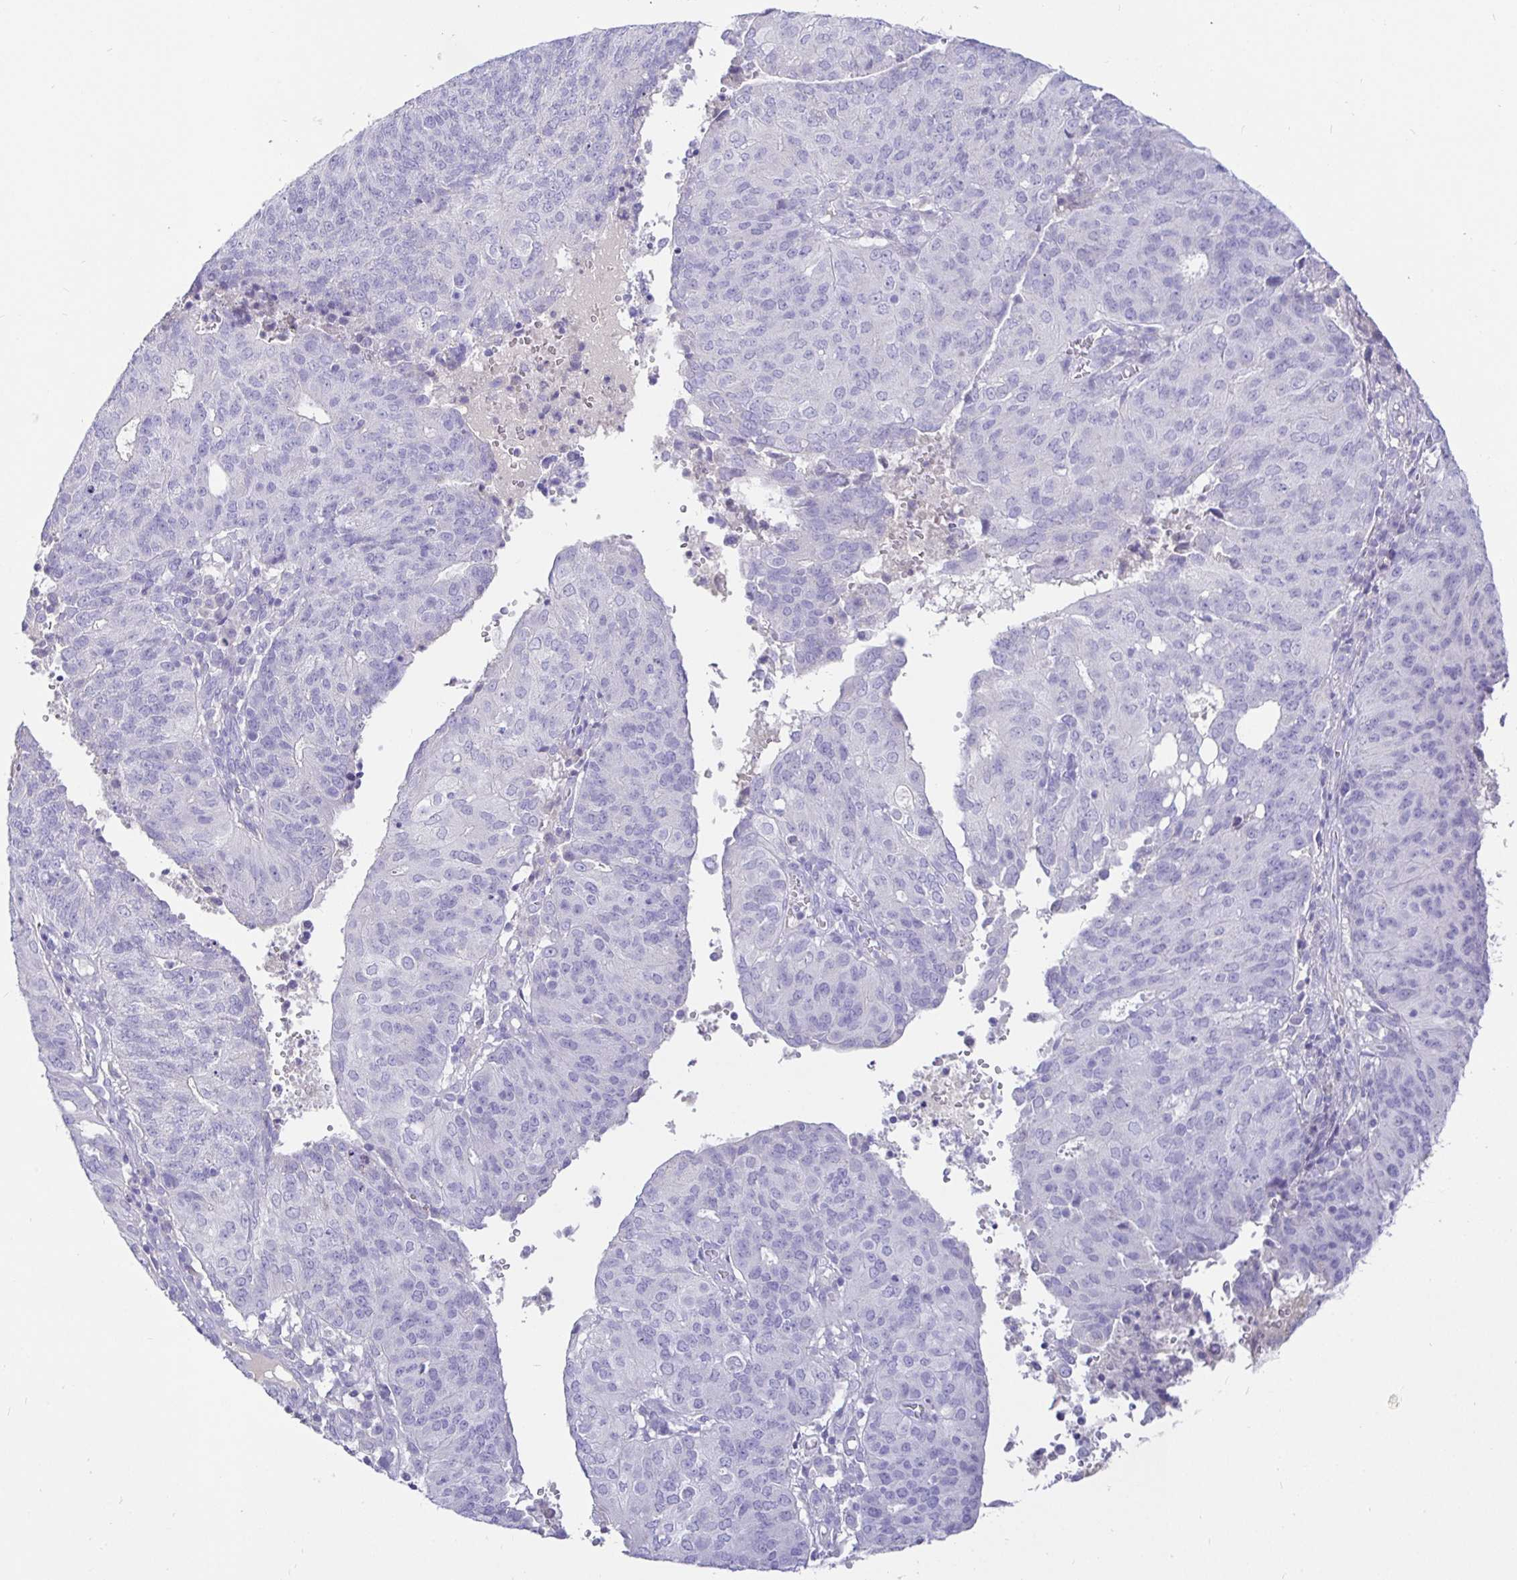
{"staining": {"intensity": "negative", "quantity": "none", "location": "none"}, "tissue": "endometrial cancer", "cell_type": "Tumor cells", "image_type": "cancer", "snomed": [{"axis": "morphology", "description": "Adenocarcinoma, NOS"}, {"axis": "topography", "description": "Endometrium"}], "caption": "DAB immunohistochemical staining of human endometrial cancer exhibits no significant expression in tumor cells. (DAB IHC with hematoxylin counter stain).", "gene": "TPTE", "patient": {"sex": "female", "age": 82}}